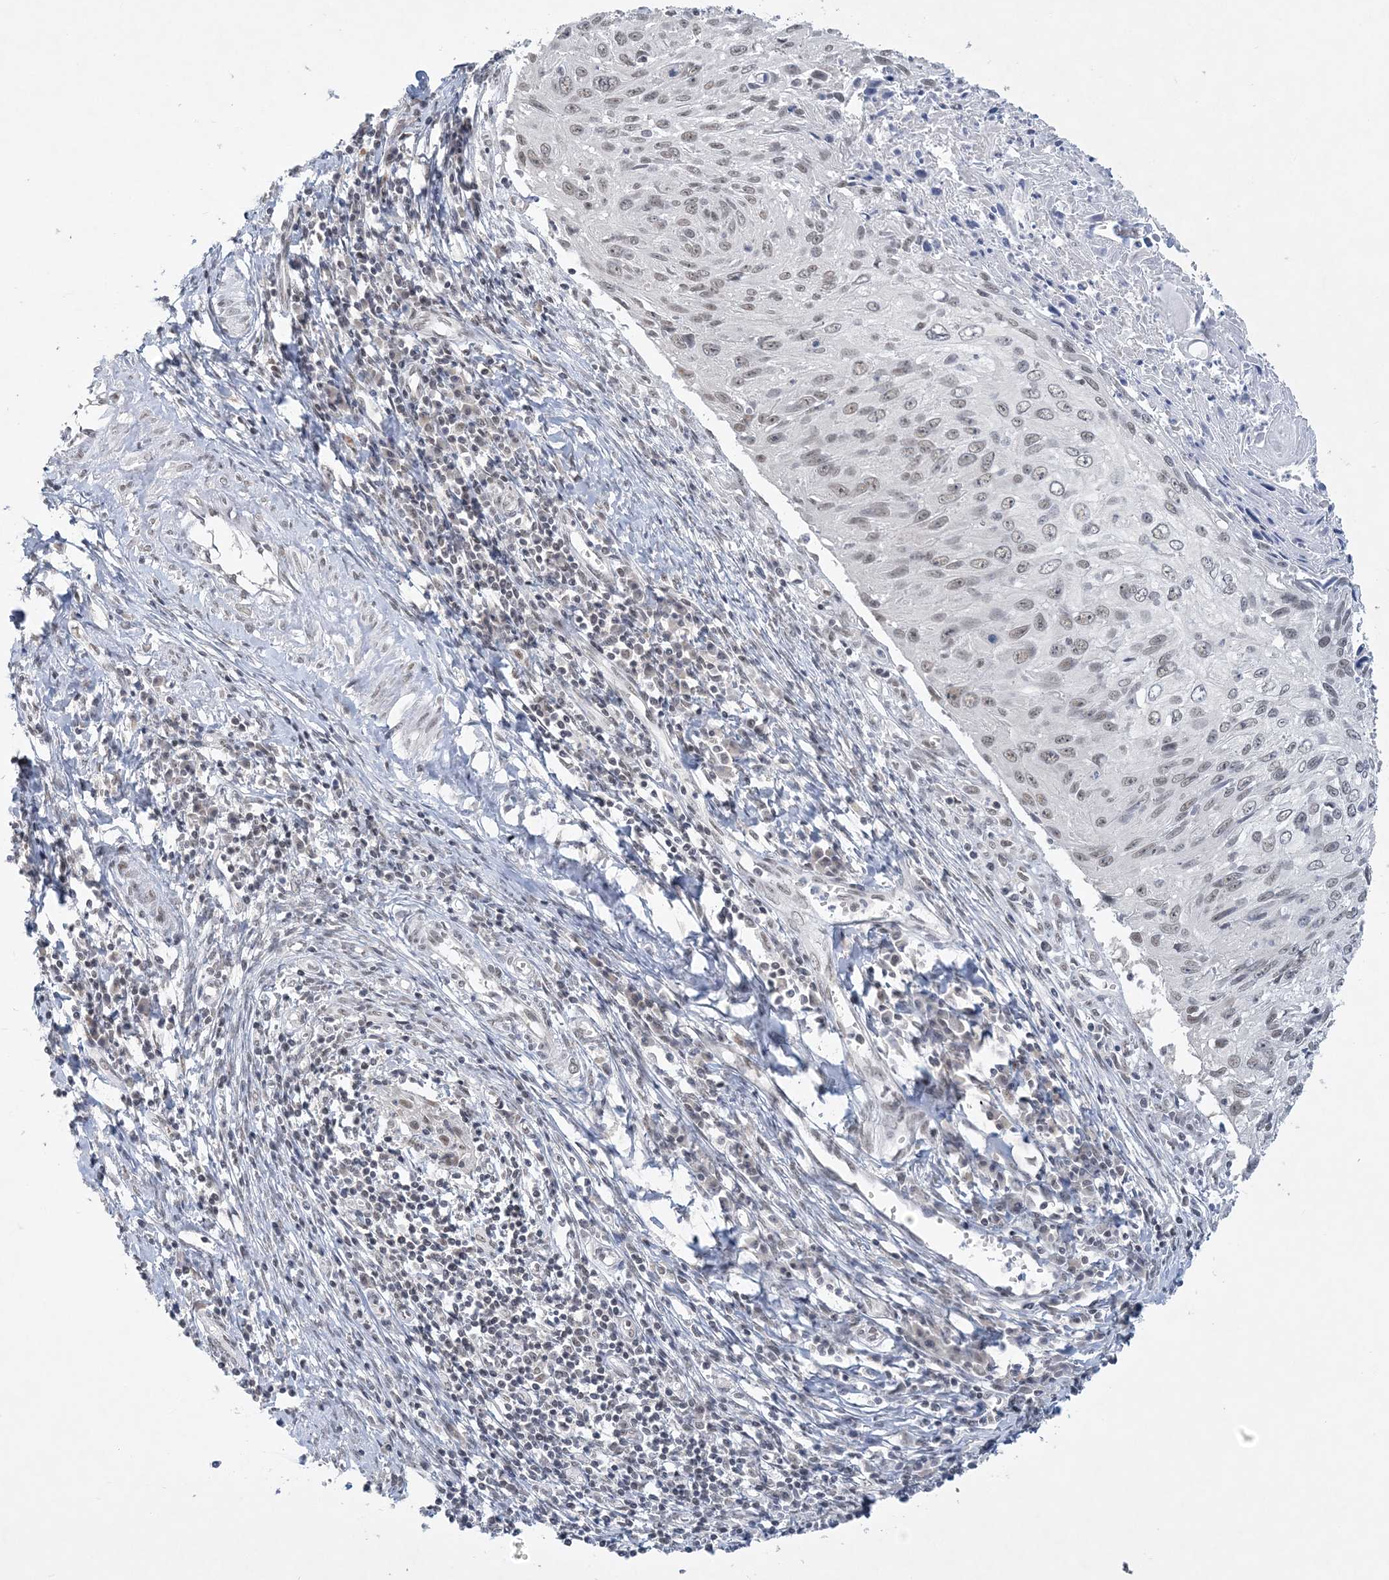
{"staining": {"intensity": "weak", "quantity": "25%-75%", "location": "nuclear"}, "tissue": "cervical cancer", "cell_type": "Tumor cells", "image_type": "cancer", "snomed": [{"axis": "morphology", "description": "Squamous cell carcinoma, NOS"}, {"axis": "topography", "description": "Cervix"}], "caption": "This image displays immunohistochemistry staining of human cervical cancer, with low weak nuclear expression in approximately 25%-75% of tumor cells.", "gene": "KMT2D", "patient": {"sex": "female", "age": 51}}